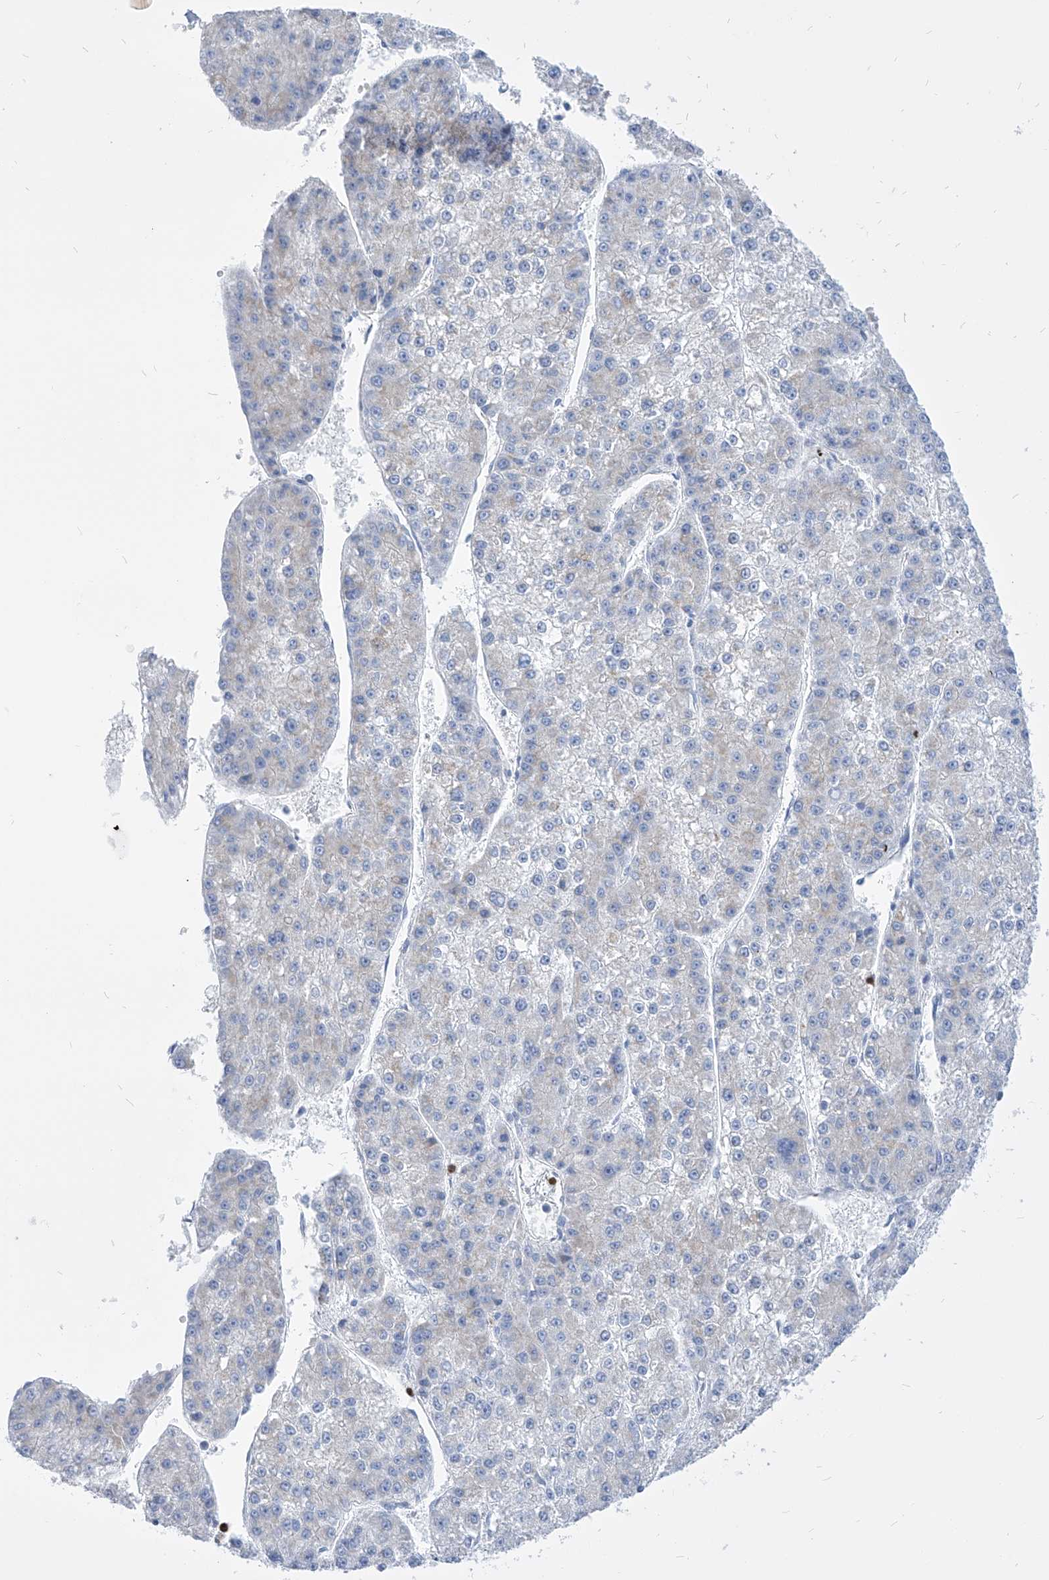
{"staining": {"intensity": "negative", "quantity": "none", "location": "none"}, "tissue": "liver cancer", "cell_type": "Tumor cells", "image_type": "cancer", "snomed": [{"axis": "morphology", "description": "Carcinoma, Hepatocellular, NOS"}, {"axis": "topography", "description": "Liver"}], "caption": "High magnification brightfield microscopy of liver hepatocellular carcinoma stained with DAB (3,3'-diaminobenzidine) (brown) and counterstained with hematoxylin (blue): tumor cells show no significant staining.", "gene": "COQ3", "patient": {"sex": "female", "age": 73}}